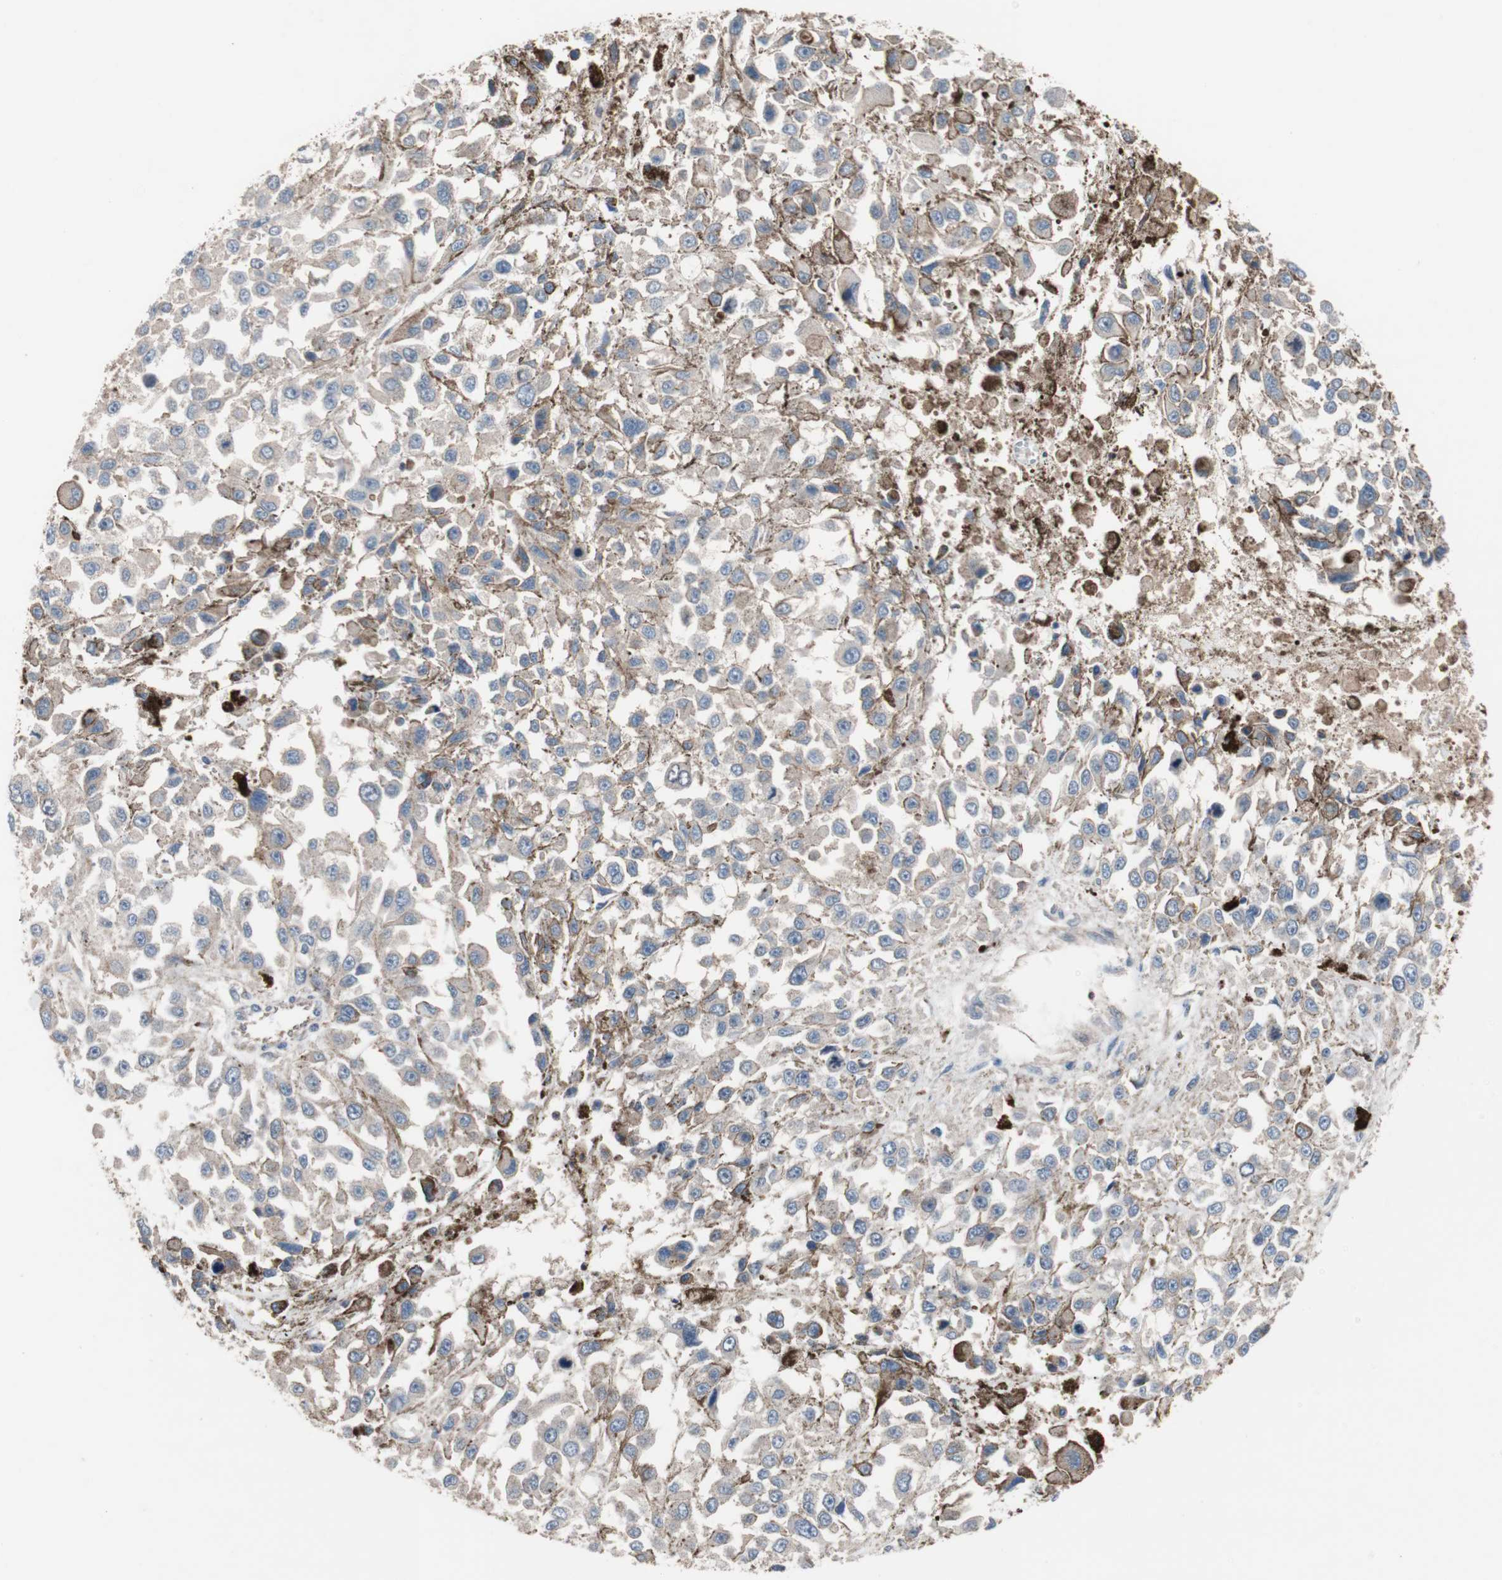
{"staining": {"intensity": "weak", "quantity": "<25%", "location": "cytoplasmic/membranous"}, "tissue": "melanoma", "cell_type": "Tumor cells", "image_type": "cancer", "snomed": [{"axis": "morphology", "description": "Malignant melanoma, Metastatic site"}, {"axis": "topography", "description": "Lymph node"}], "caption": "The IHC photomicrograph has no significant expression in tumor cells of melanoma tissue.", "gene": "ATG7", "patient": {"sex": "male", "age": 59}}